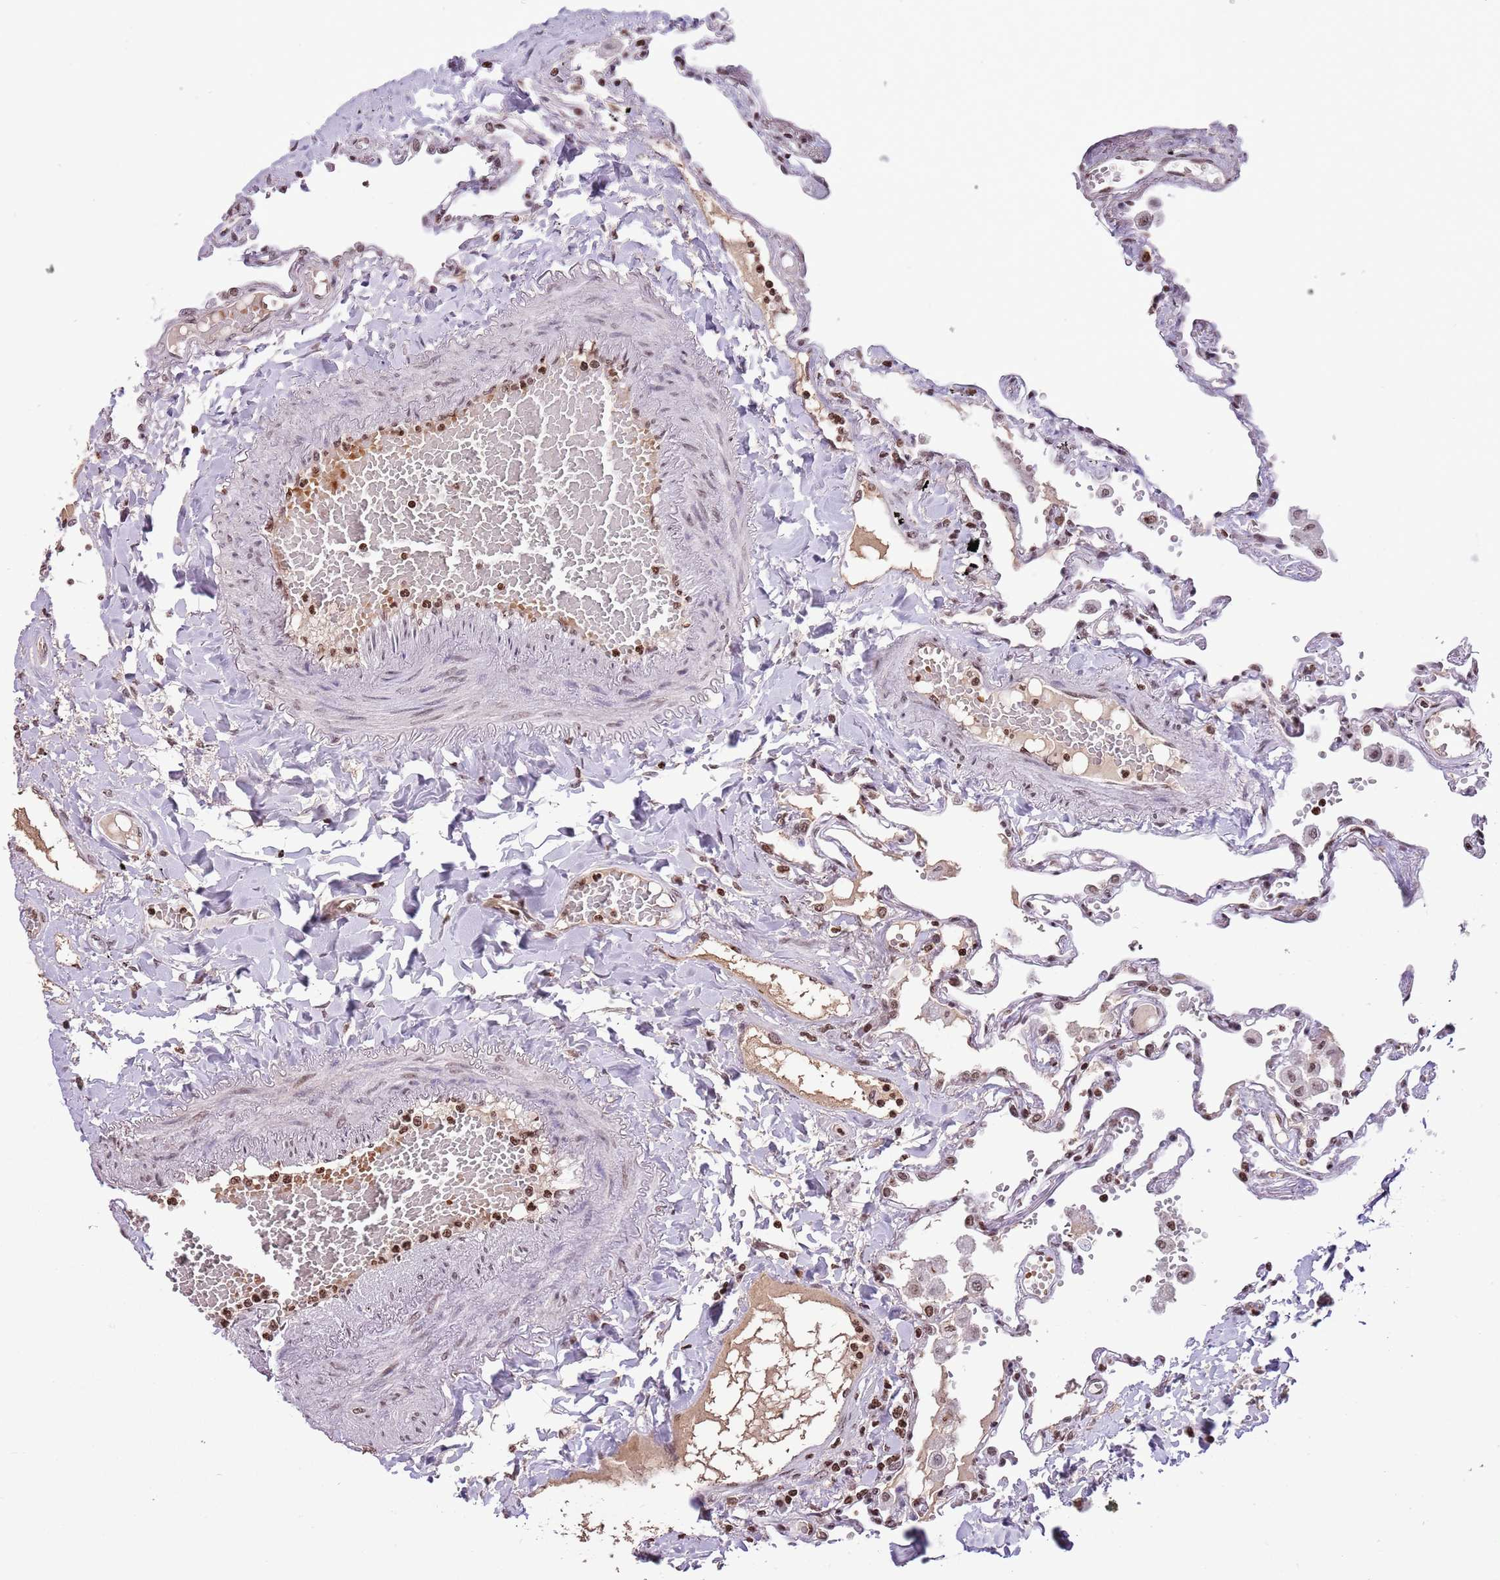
{"staining": {"intensity": "moderate", "quantity": ">75%", "location": "nuclear"}, "tissue": "lung", "cell_type": "Alveolar cells", "image_type": "normal", "snomed": [{"axis": "morphology", "description": "Normal tissue, NOS"}, {"axis": "topography", "description": "Lung"}], "caption": "Alveolar cells reveal medium levels of moderate nuclear positivity in about >75% of cells in benign human lung.", "gene": "KPNA3", "patient": {"sex": "female", "age": 67}}